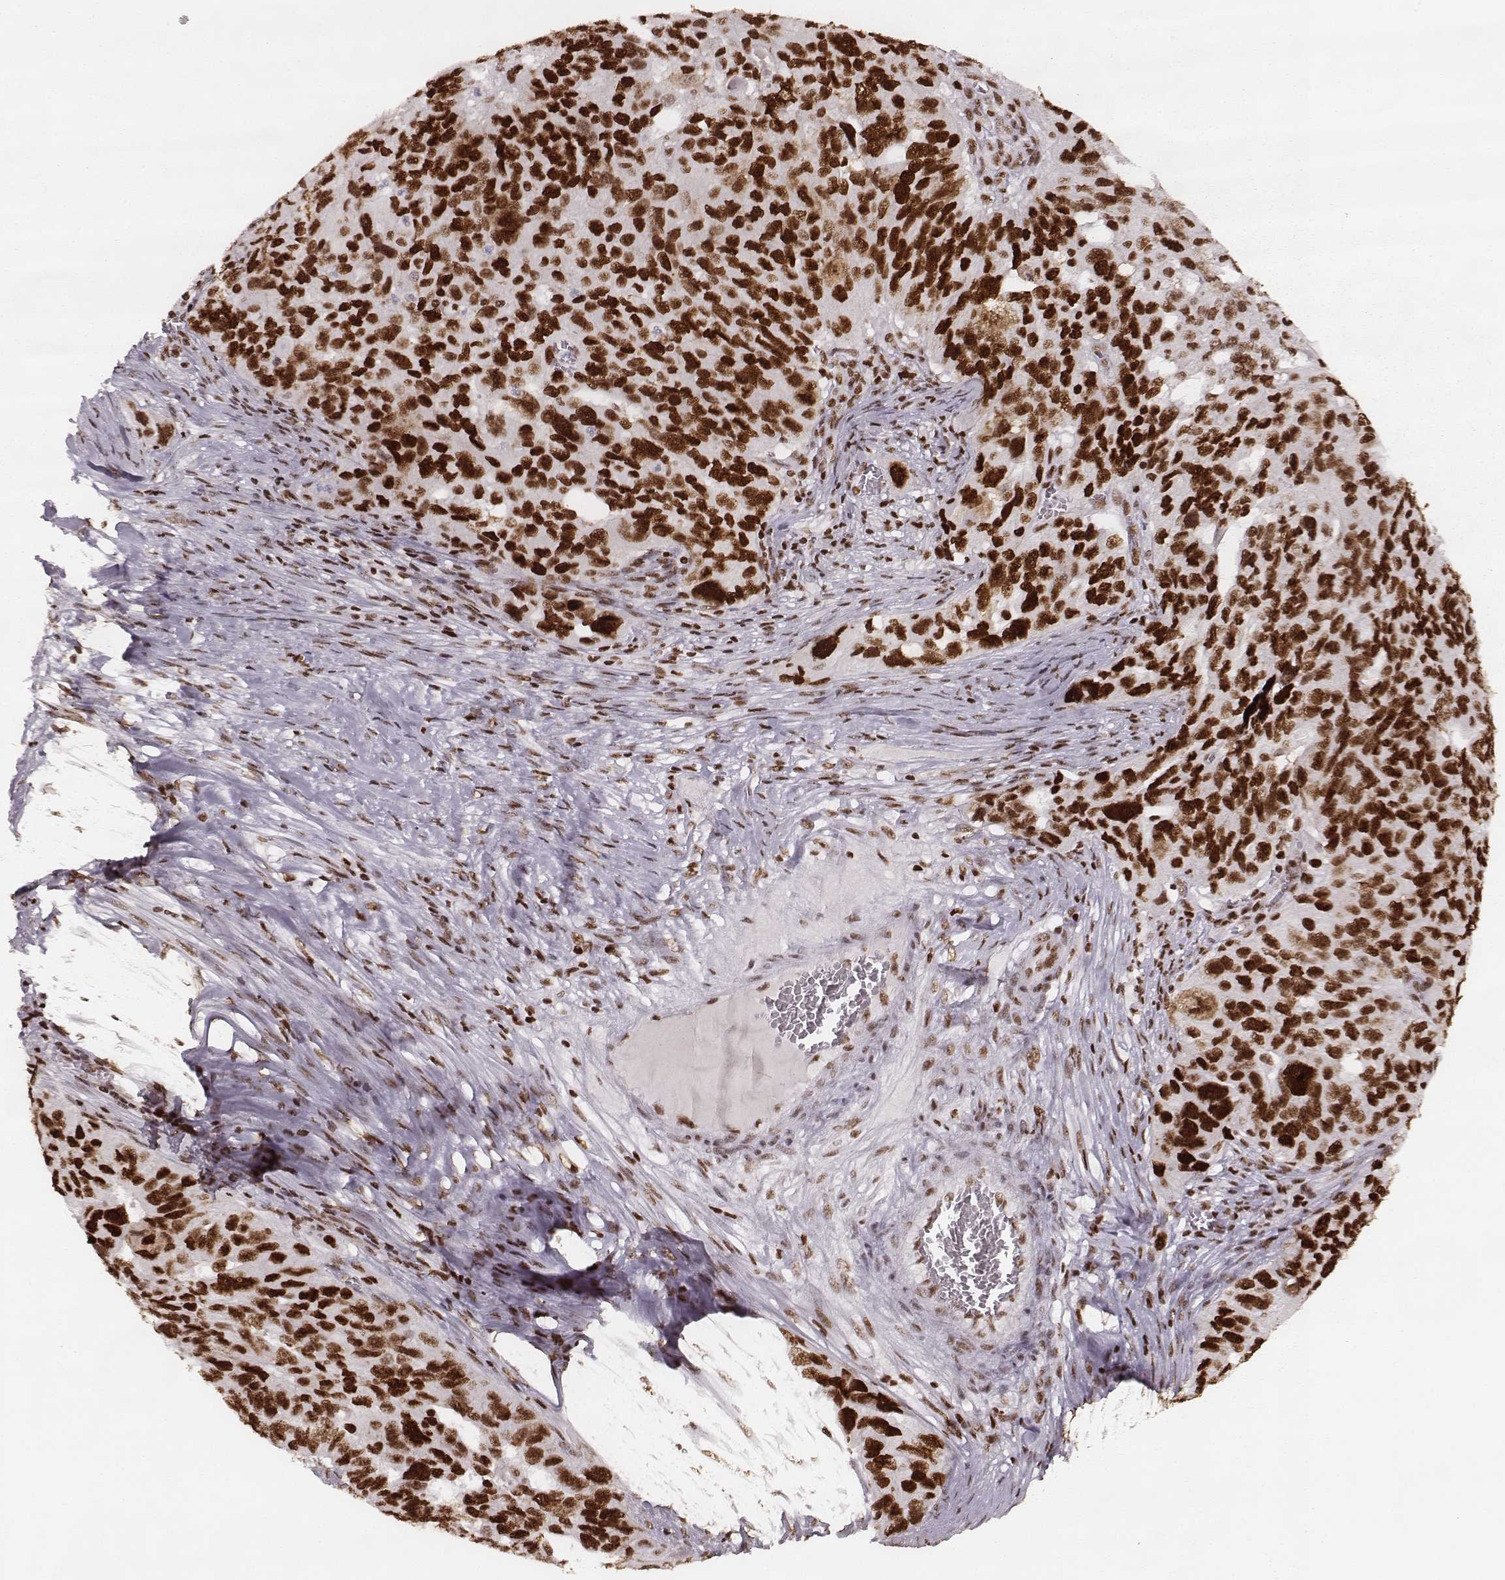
{"staining": {"intensity": "strong", "quantity": ">75%", "location": "nuclear"}, "tissue": "ovarian cancer", "cell_type": "Tumor cells", "image_type": "cancer", "snomed": [{"axis": "morphology", "description": "Carcinoma, endometroid"}, {"axis": "topography", "description": "Soft tissue"}, {"axis": "topography", "description": "Ovary"}], "caption": "A brown stain labels strong nuclear expression of a protein in human endometroid carcinoma (ovarian) tumor cells.", "gene": "PARP1", "patient": {"sex": "female", "age": 52}}